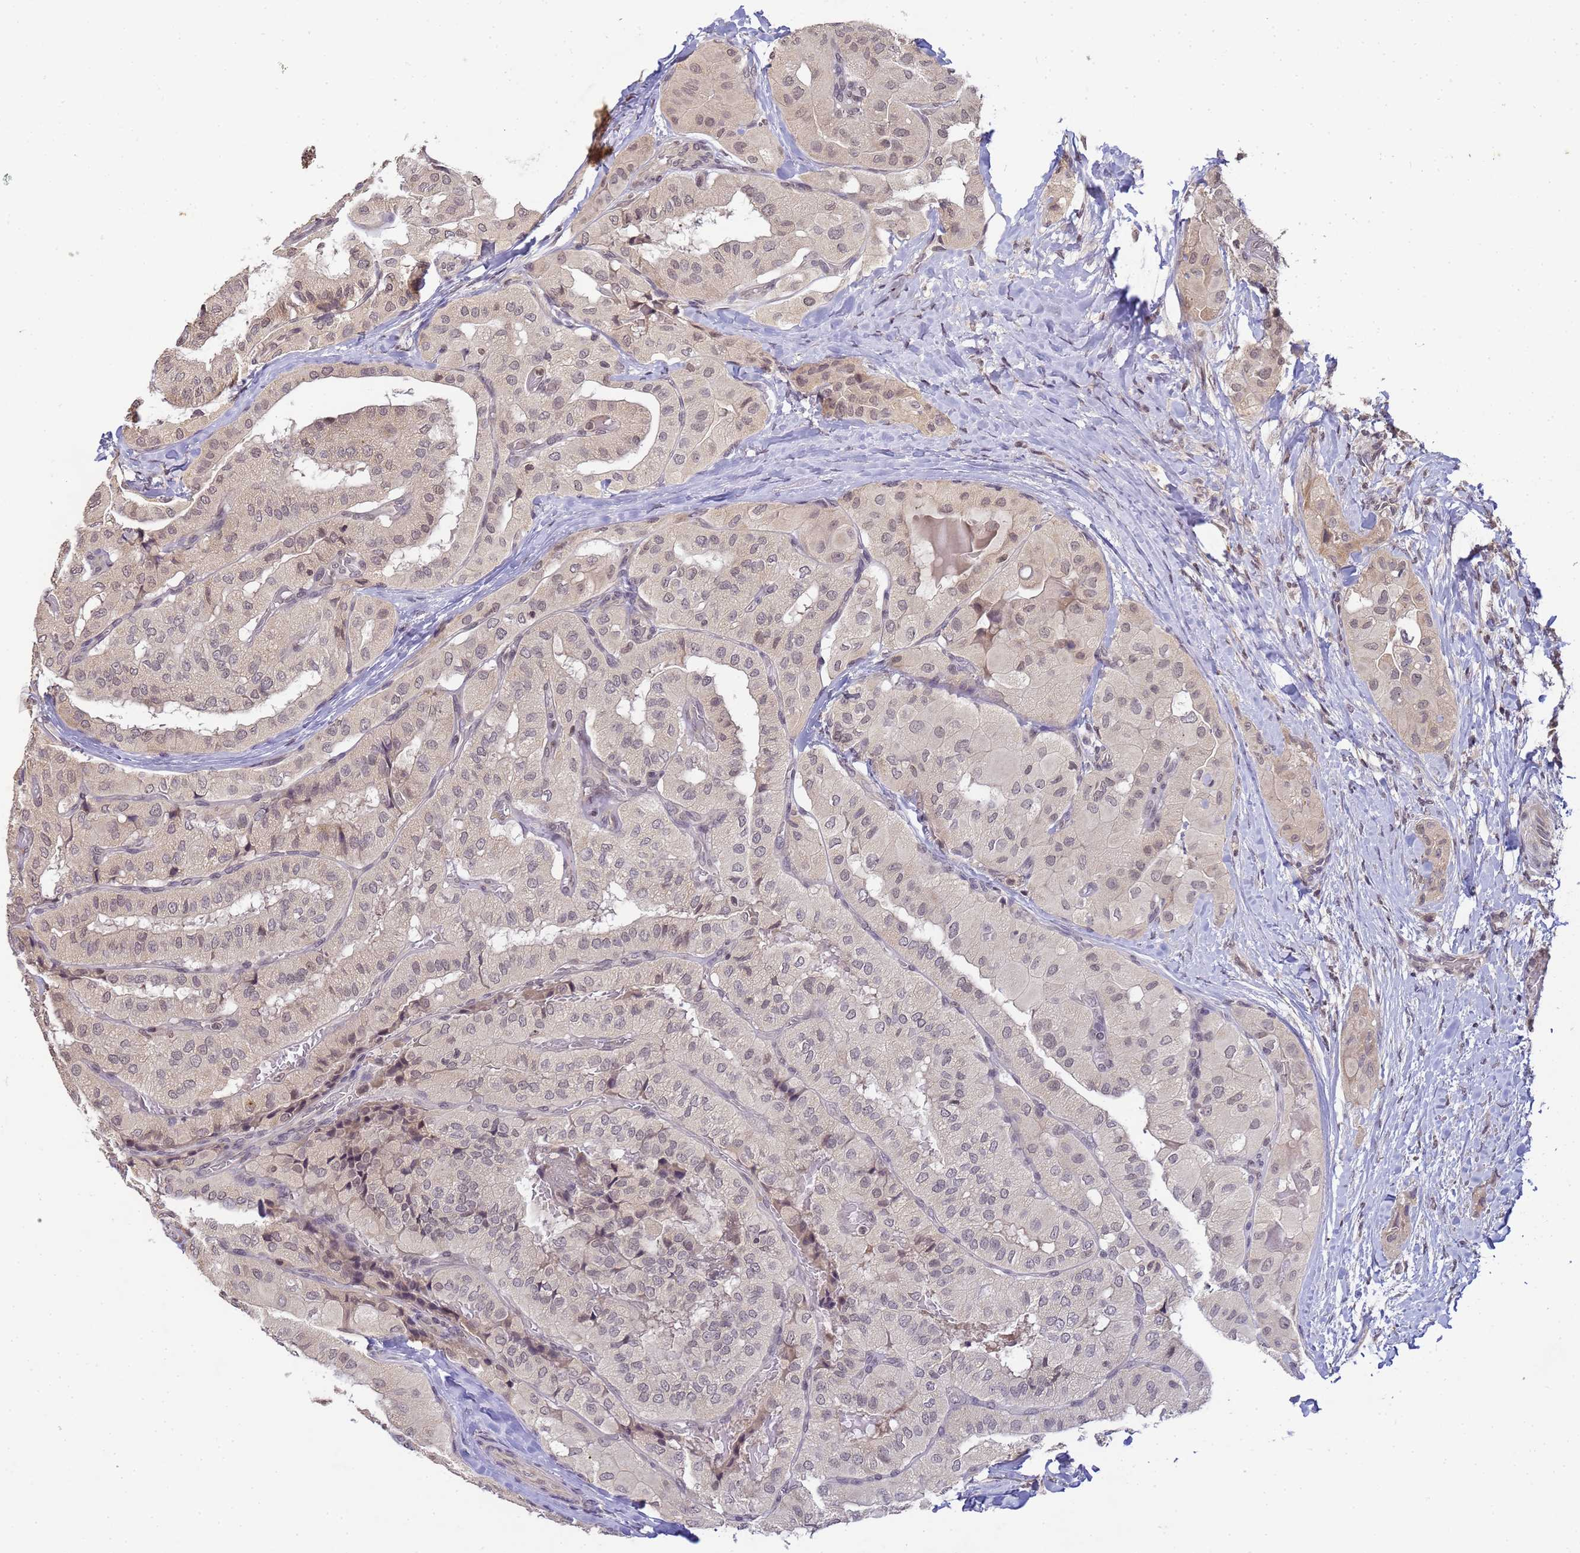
{"staining": {"intensity": "negative", "quantity": "none", "location": "none"}, "tissue": "thyroid cancer", "cell_type": "Tumor cells", "image_type": "cancer", "snomed": [{"axis": "morphology", "description": "Normal tissue, NOS"}, {"axis": "morphology", "description": "Papillary adenocarcinoma, NOS"}, {"axis": "topography", "description": "Thyroid gland"}], "caption": "Tumor cells show no significant protein positivity in thyroid papillary adenocarcinoma.", "gene": "MYL7", "patient": {"sex": "female", "age": 59}}